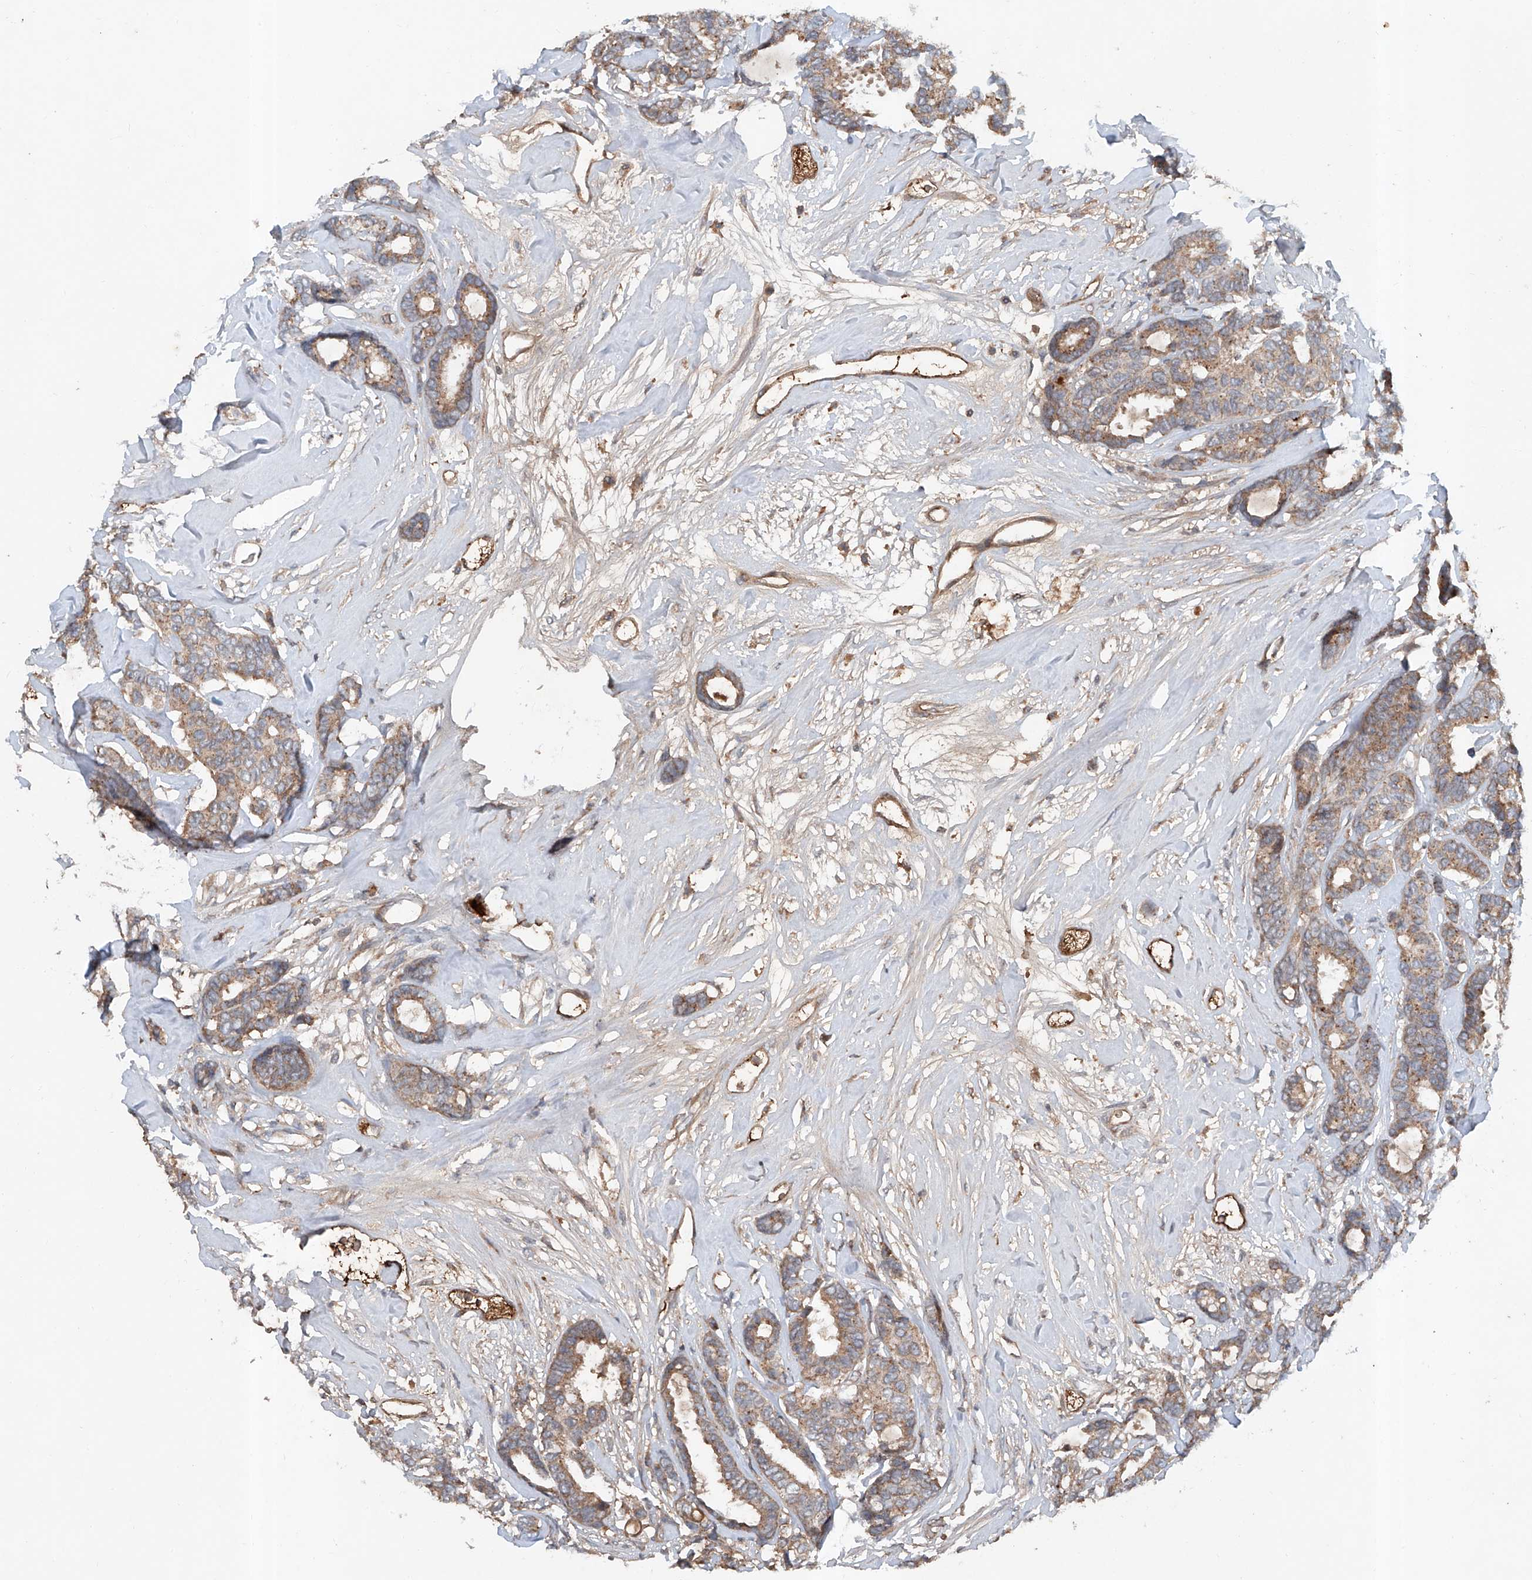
{"staining": {"intensity": "moderate", "quantity": ">75%", "location": "cytoplasmic/membranous"}, "tissue": "breast cancer", "cell_type": "Tumor cells", "image_type": "cancer", "snomed": [{"axis": "morphology", "description": "Duct carcinoma"}, {"axis": "topography", "description": "Breast"}], "caption": "The immunohistochemical stain highlights moderate cytoplasmic/membranous expression in tumor cells of breast invasive ductal carcinoma tissue.", "gene": "ADAM23", "patient": {"sex": "female", "age": 87}}